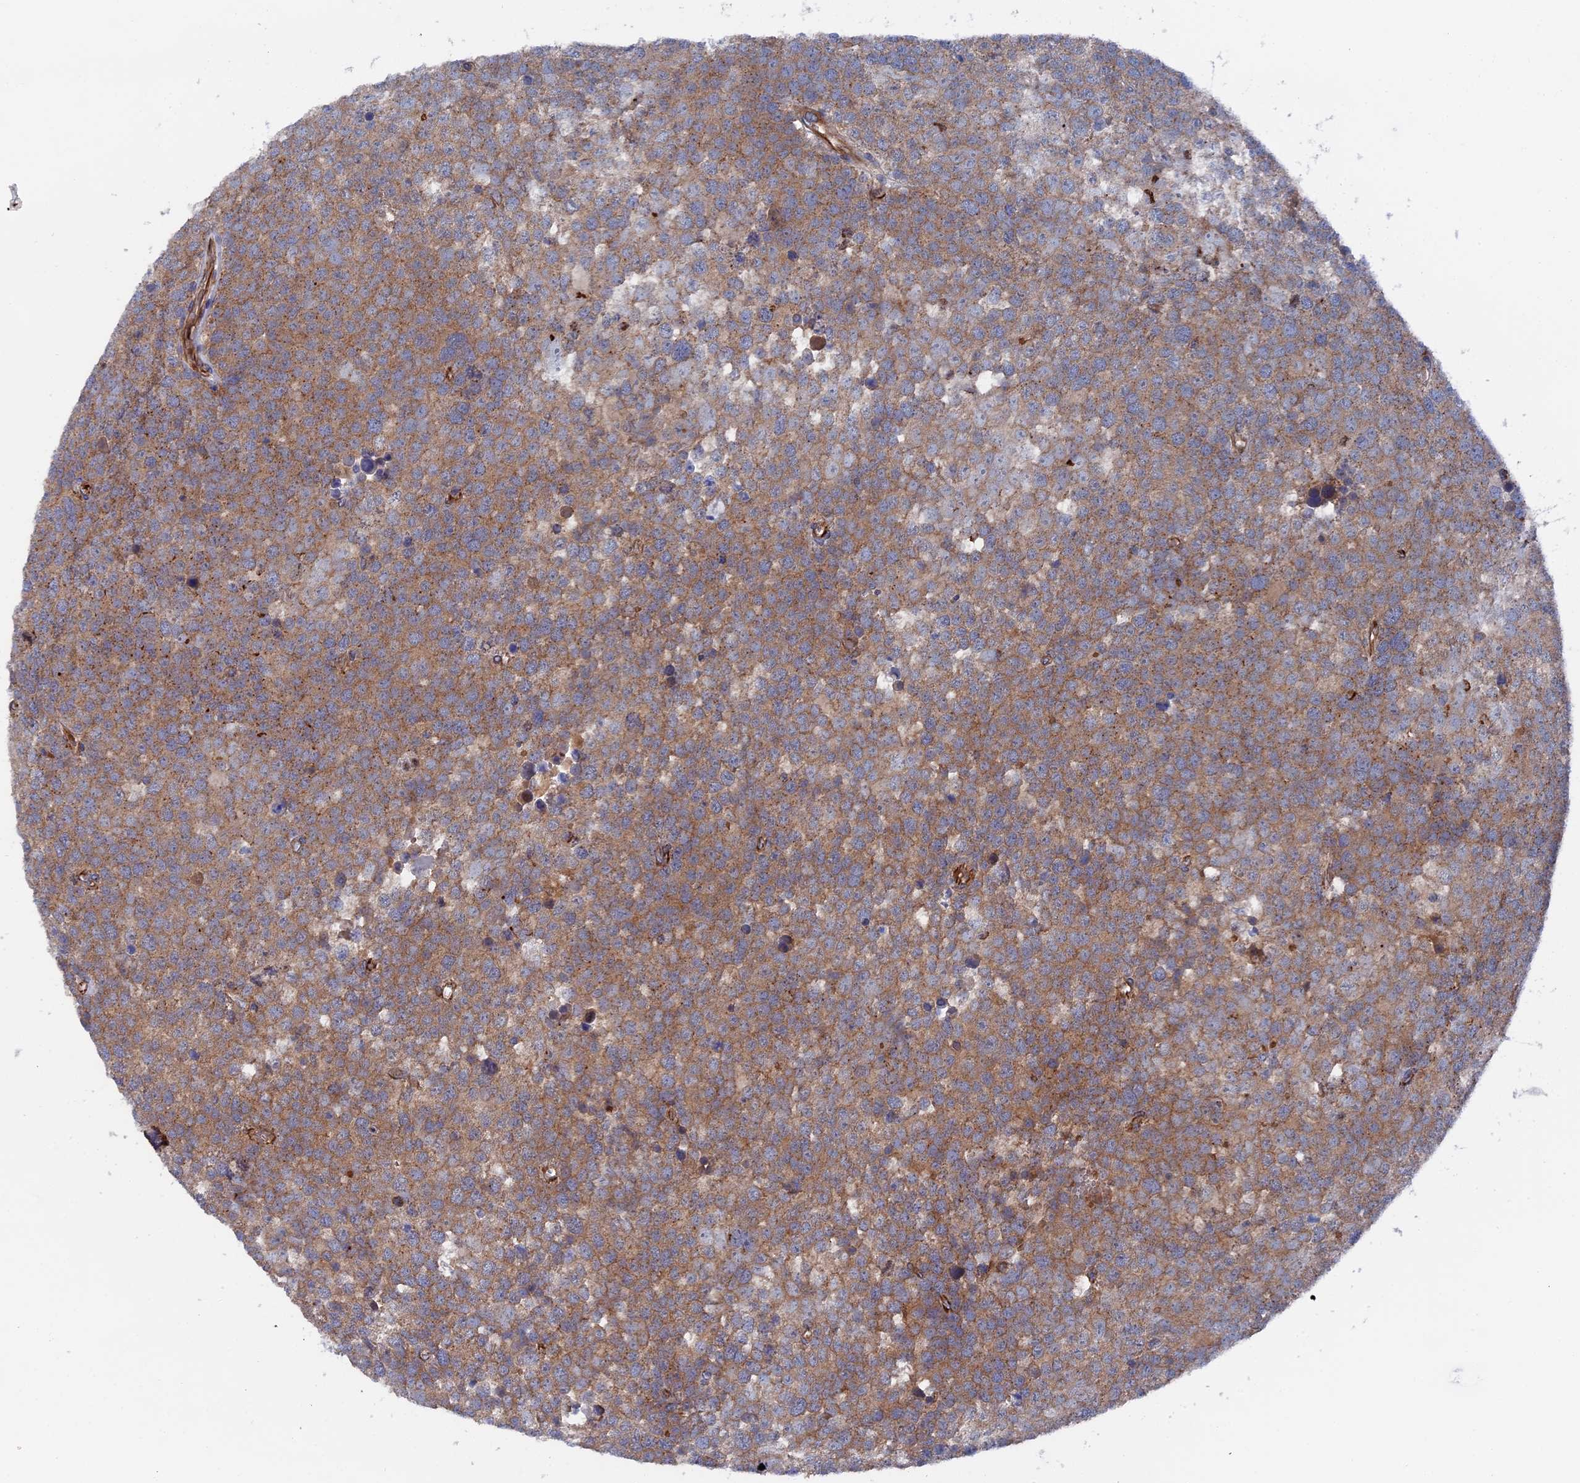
{"staining": {"intensity": "moderate", "quantity": ">75%", "location": "cytoplasmic/membranous"}, "tissue": "testis cancer", "cell_type": "Tumor cells", "image_type": "cancer", "snomed": [{"axis": "morphology", "description": "Seminoma, NOS"}, {"axis": "topography", "description": "Testis"}], "caption": "A brown stain shows moderate cytoplasmic/membranous positivity of a protein in human testis cancer tumor cells.", "gene": "SMG9", "patient": {"sex": "male", "age": 71}}